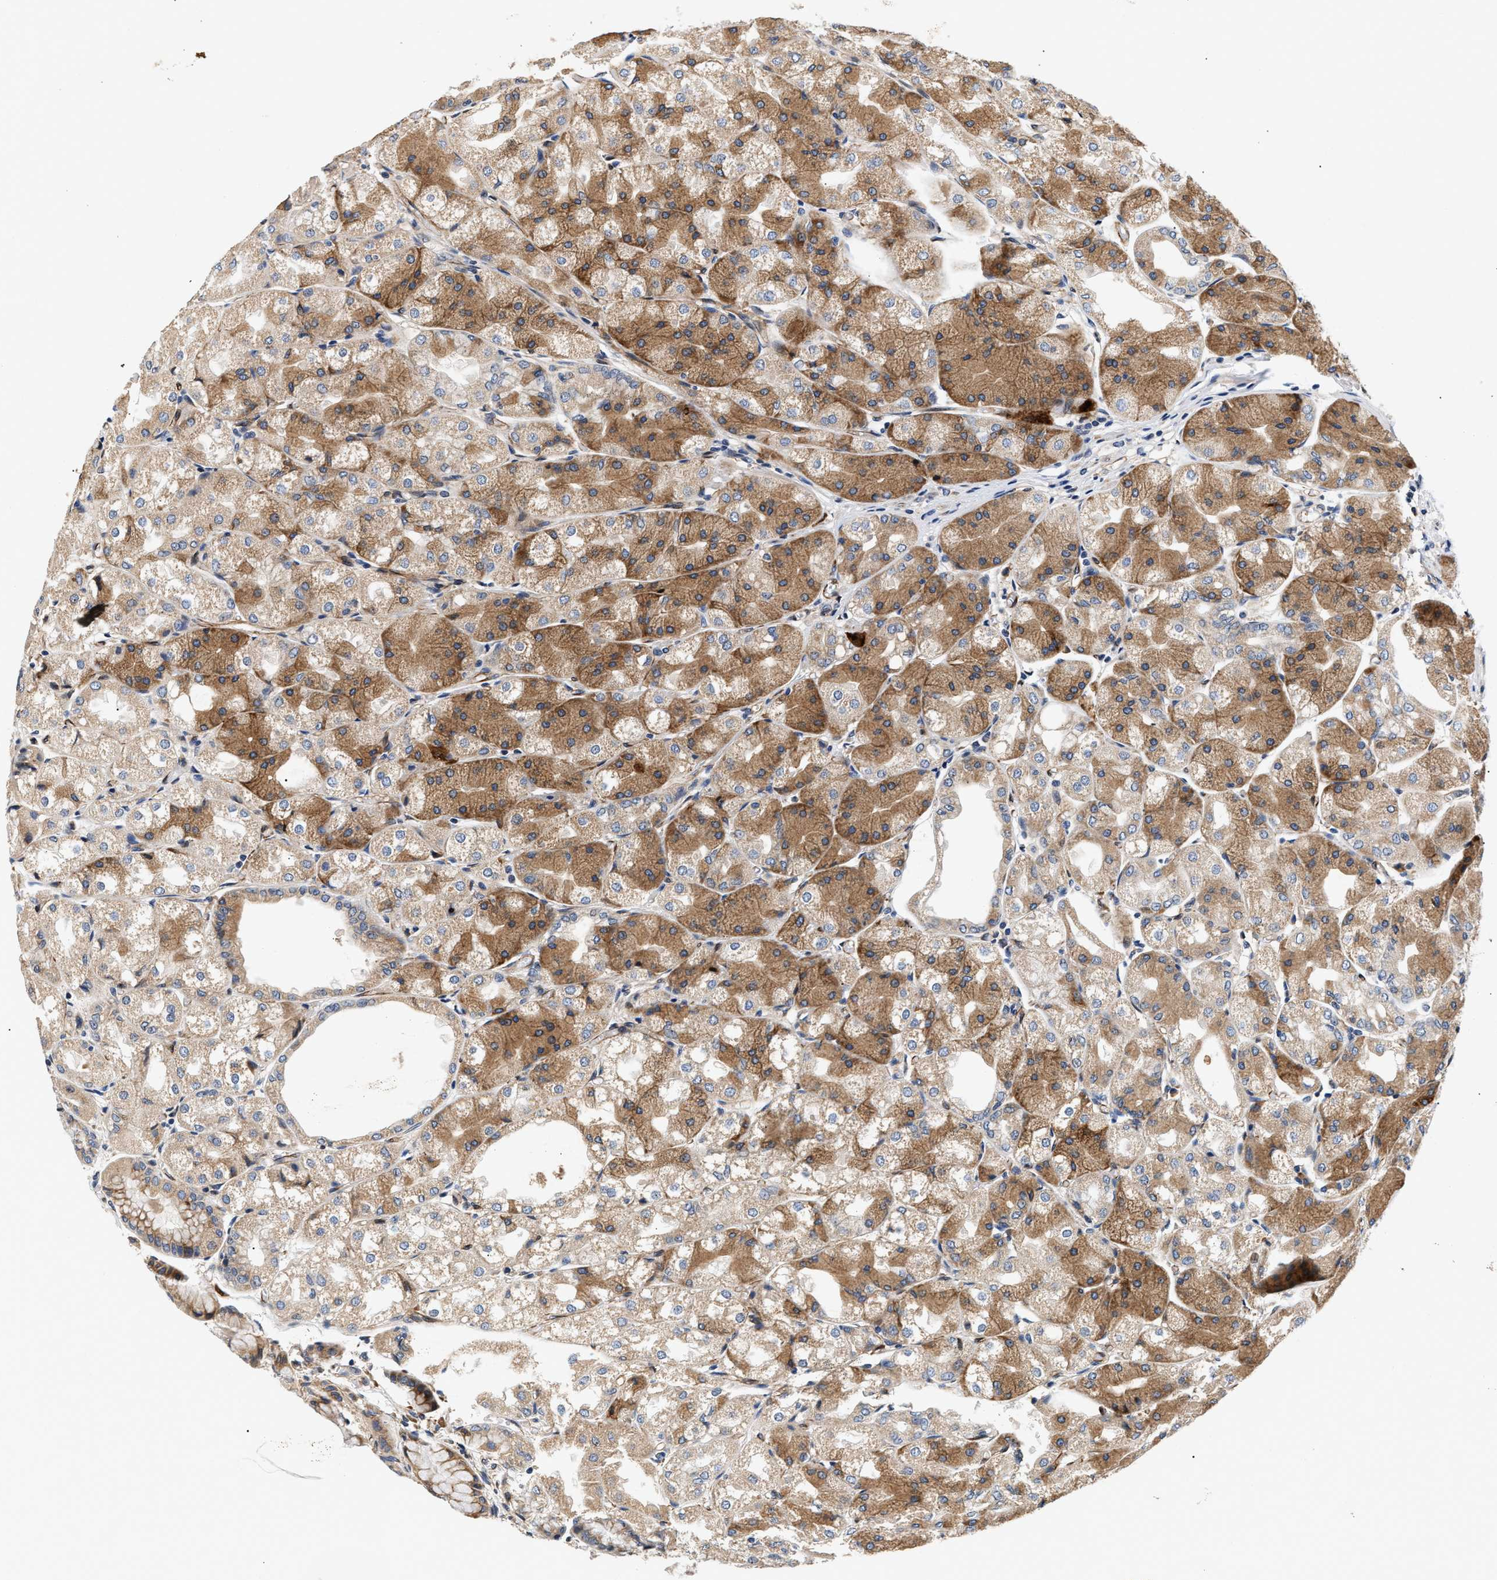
{"staining": {"intensity": "moderate", "quantity": ">75%", "location": "cytoplasmic/membranous"}, "tissue": "stomach", "cell_type": "Glandular cells", "image_type": "normal", "snomed": [{"axis": "morphology", "description": "Normal tissue, NOS"}, {"axis": "topography", "description": "Stomach, upper"}], "caption": "Stomach stained for a protein (brown) shows moderate cytoplasmic/membranous positive staining in approximately >75% of glandular cells.", "gene": "IFT74", "patient": {"sex": "male", "age": 72}}